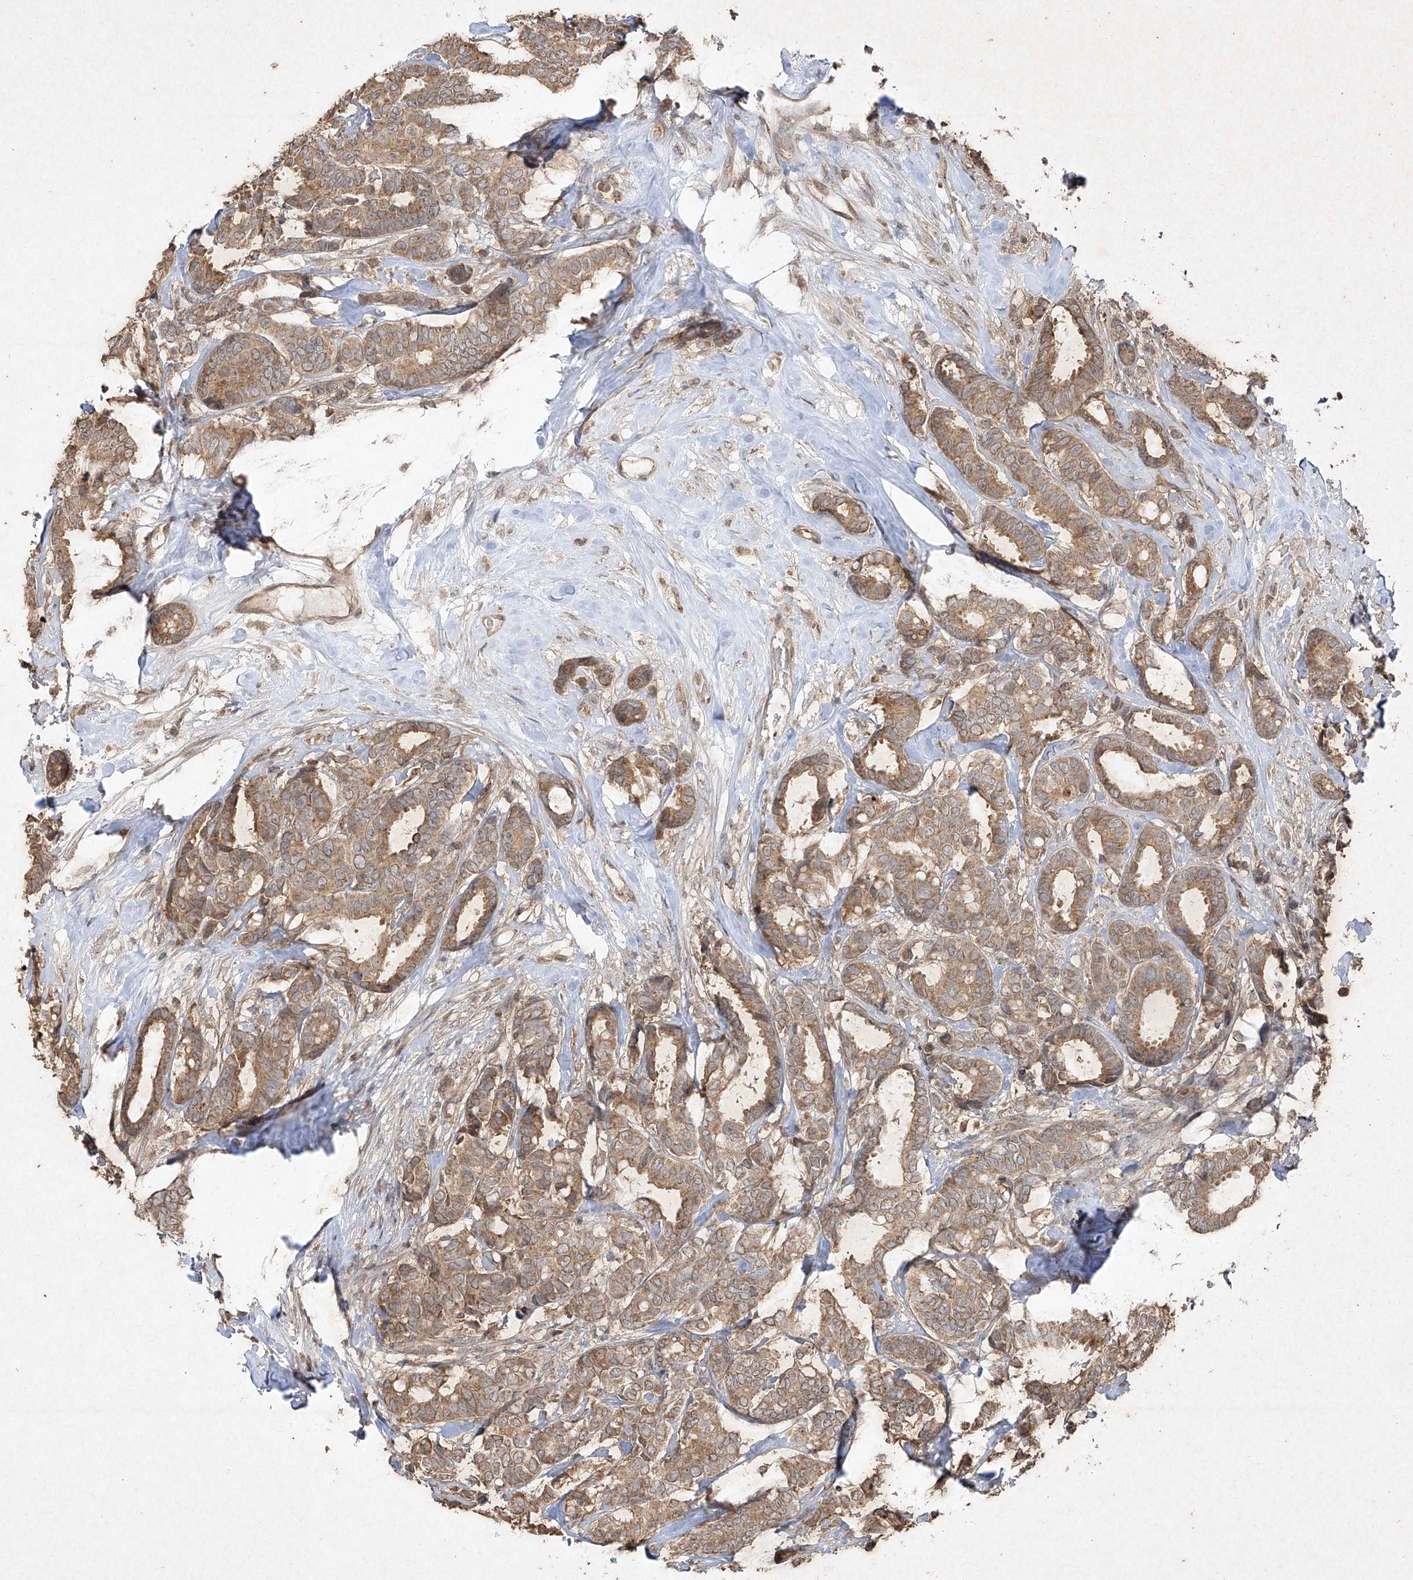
{"staining": {"intensity": "moderate", "quantity": ">75%", "location": "cytoplasmic/membranous"}, "tissue": "breast cancer", "cell_type": "Tumor cells", "image_type": "cancer", "snomed": [{"axis": "morphology", "description": "Duct carcinoma"}, {"axis": "topography", "description": "Breast"}], "caption": "This photomicrograph demonstrates immunohistochemistry (IHC) staining of human breast cancer (invasive ductal carcinoma), with medium moderate cytoplasmic/membranous positivity in approximately >75% of tumor cells.", "gene": "ABCD3", "patient": {"sex": "female", "age": 87}}